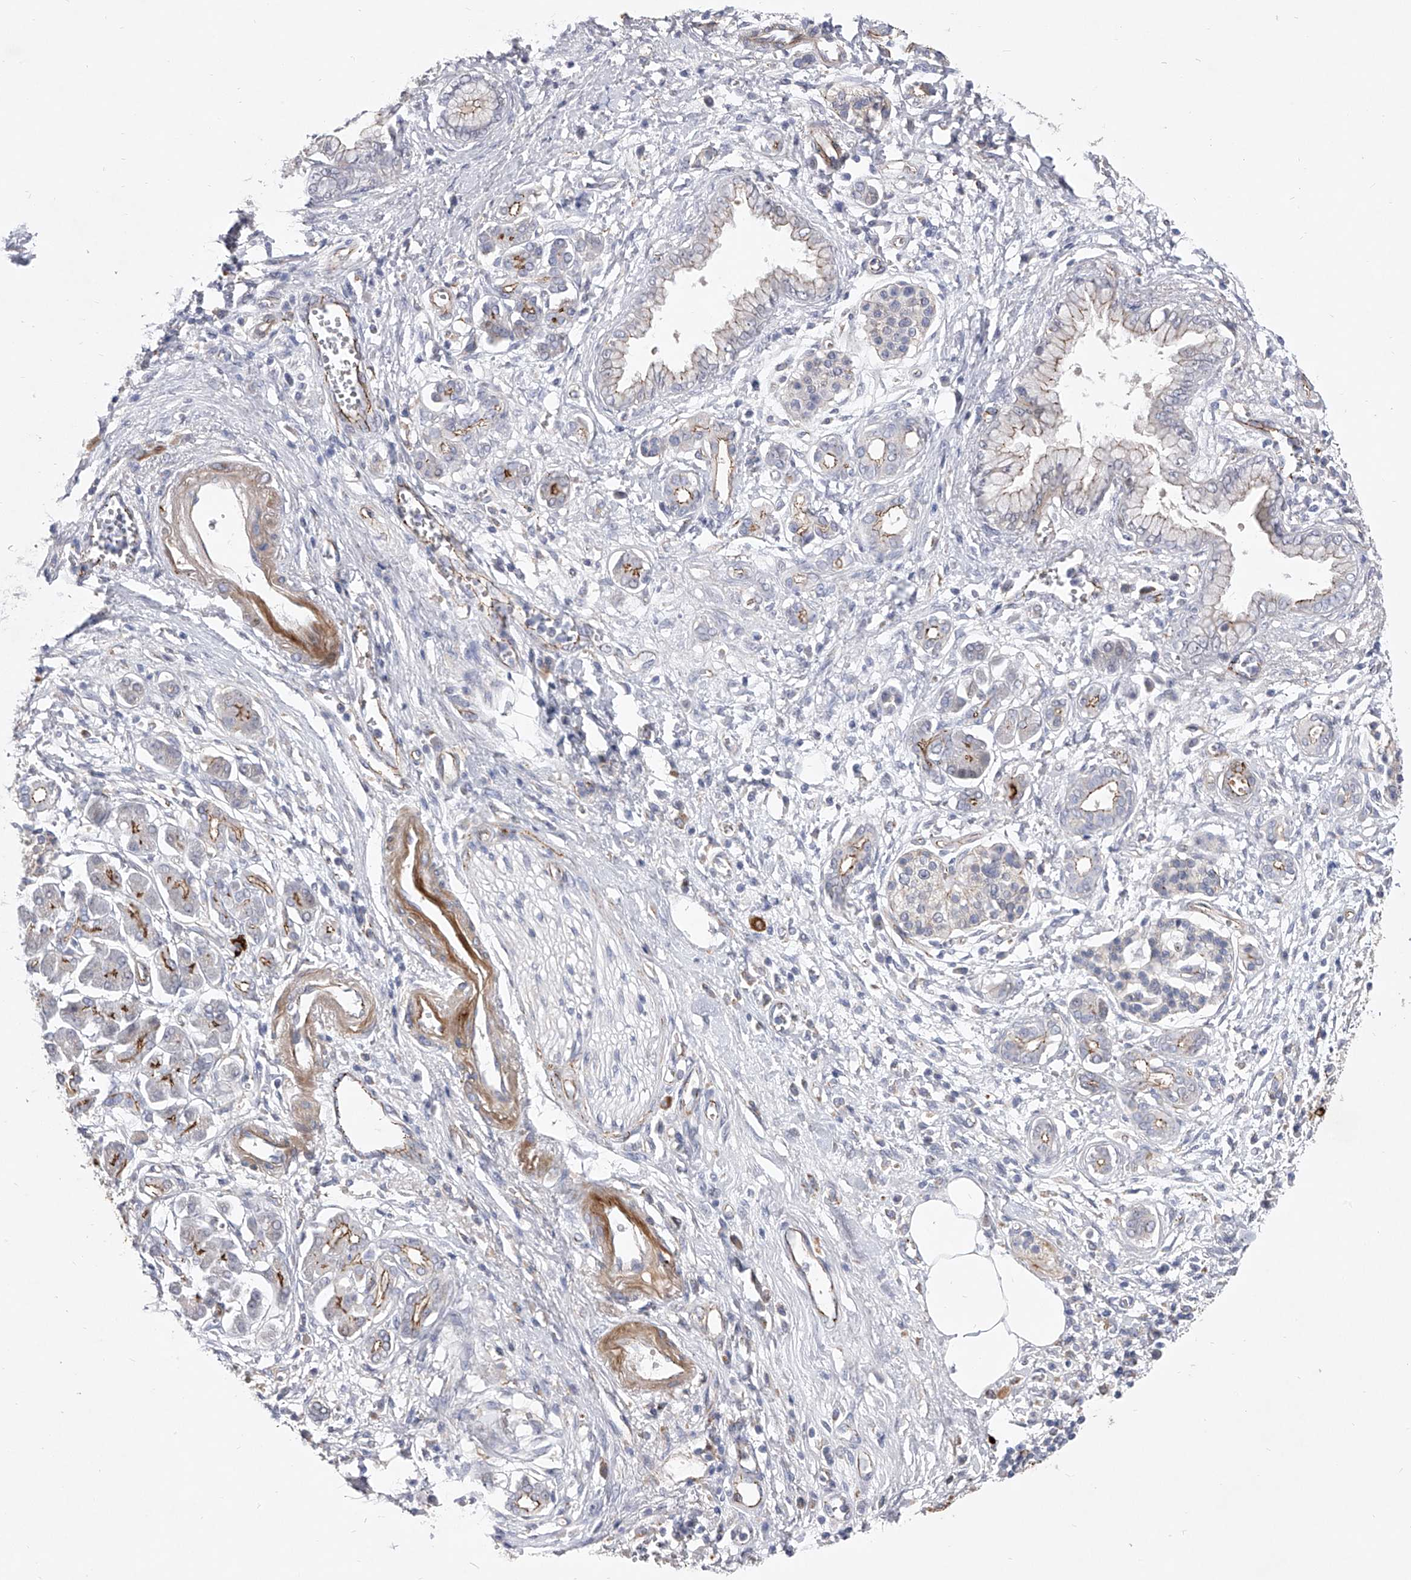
{"staining": {"intensity": "moderate", "quantity": "<25%", "location": "cytoplasmic/membranous"}, "tissue": "pancreatic cancer", "cell_type": "Tumor cells", "image_type": "cancer", "snomed": [{"axis": "morphology", "description": "Adenocarcinoma, NOS"}, {"axis": "topography", "description": "Pancreas"}], "caption": "This photomicrograph demonstrates immunohistochemistry (IHC) staining of human pancreatic cancer, with low moderate cytoplasmic/membranous positivity in approximately <25% of tumor cells.", "gene": "MINDY4", "patient": {"sex": "male", "age": 78}}